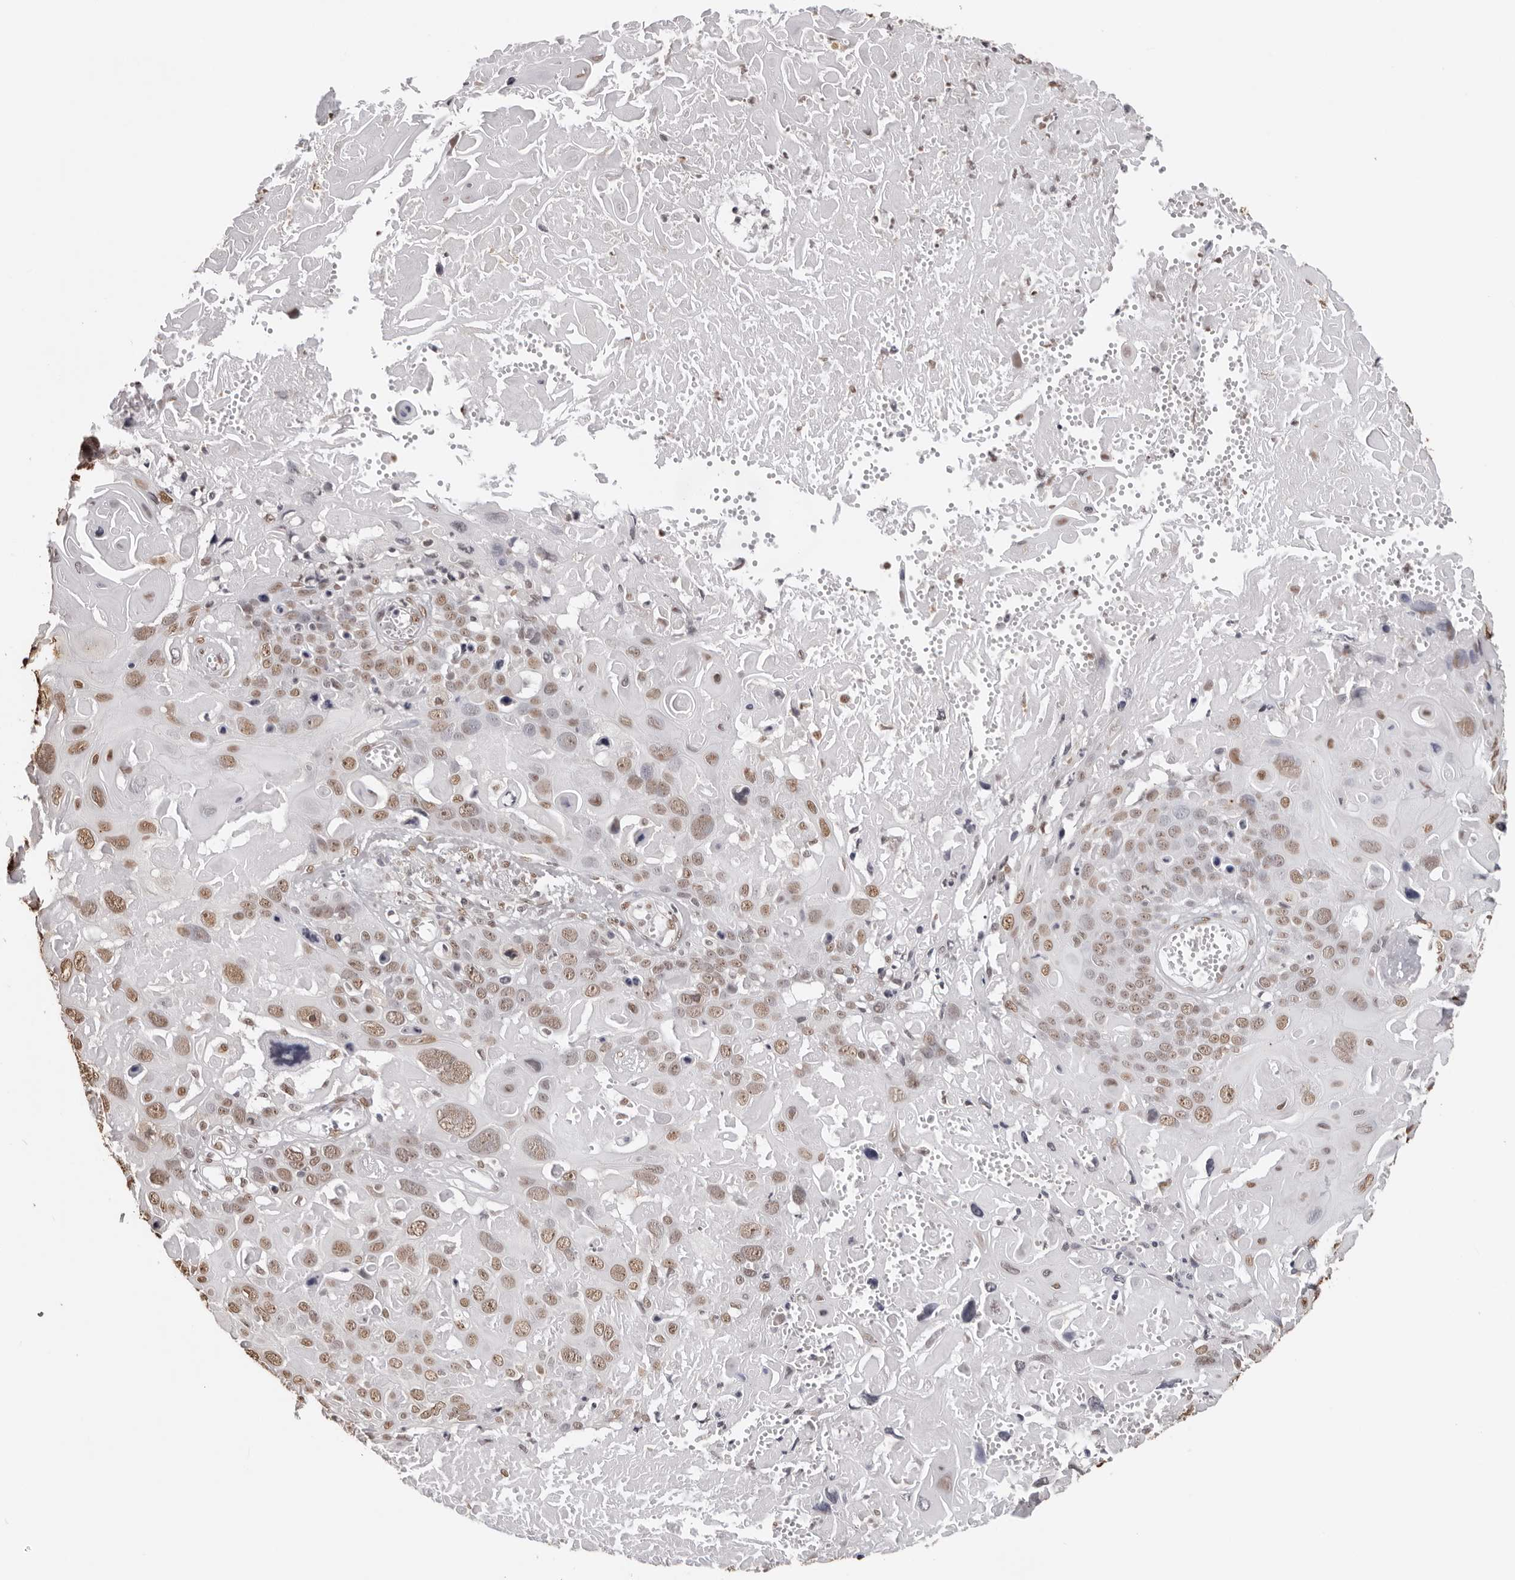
{"staining": {"intensity": "moderate", "quantity": ">75%", "location": "nuclear"}, "tissue": "cervical cancer", "cell_type": "Tumor cells", "image_type": "cancer", "snomed": [{"axis": "morphology", "description": "Squamous cell carcinoma, NOS"}, {"axis": "topography", "description": "Cervix"}], "caption": "Immunohistochemical staining of human squamous cell carcinoma (cervical) reveals medium levels of moderate nuclear expression in about >75% of tumor cells.", "gene": "OLIG3", "patient": {"sex": "female", "age": 74}}